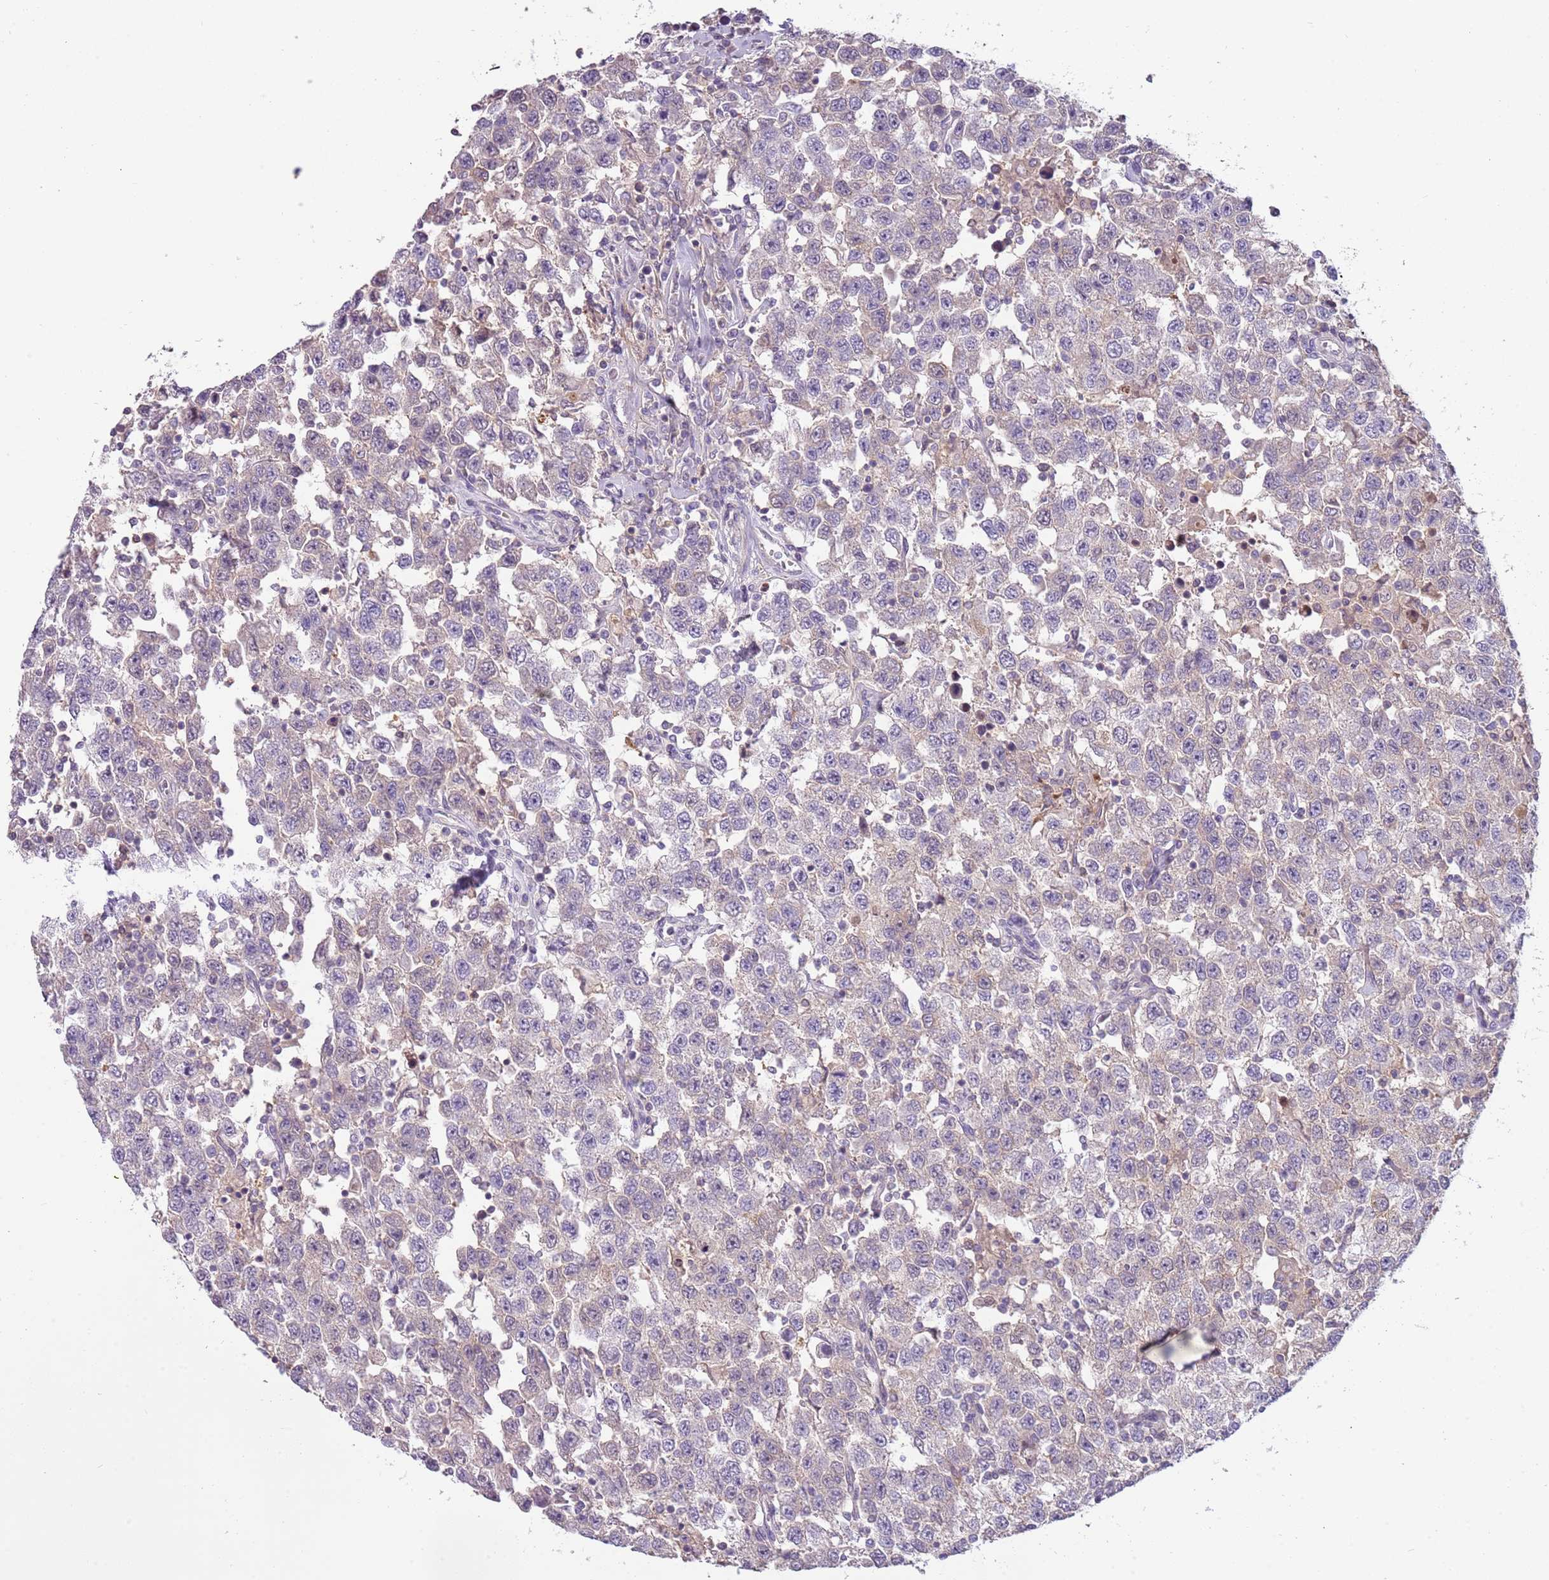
{"staining": {"intensity": "negative", "quantity": "none", "location": "none"}, "tissue": "testis cancer", "cell_type": "Tumor cells", "image_type": "cancer", "snomed": [{"axis": "morphology", "description": "Seminoma, NOS"}, {"axis": "topography", "description": "Testis"}], "caption": "Histopathology image shows no significant protein staining in tumor cells of testis cancer (seminoma).", "gene": "ARHGAP5", "patient": {"sex": "male", "age": 41}}